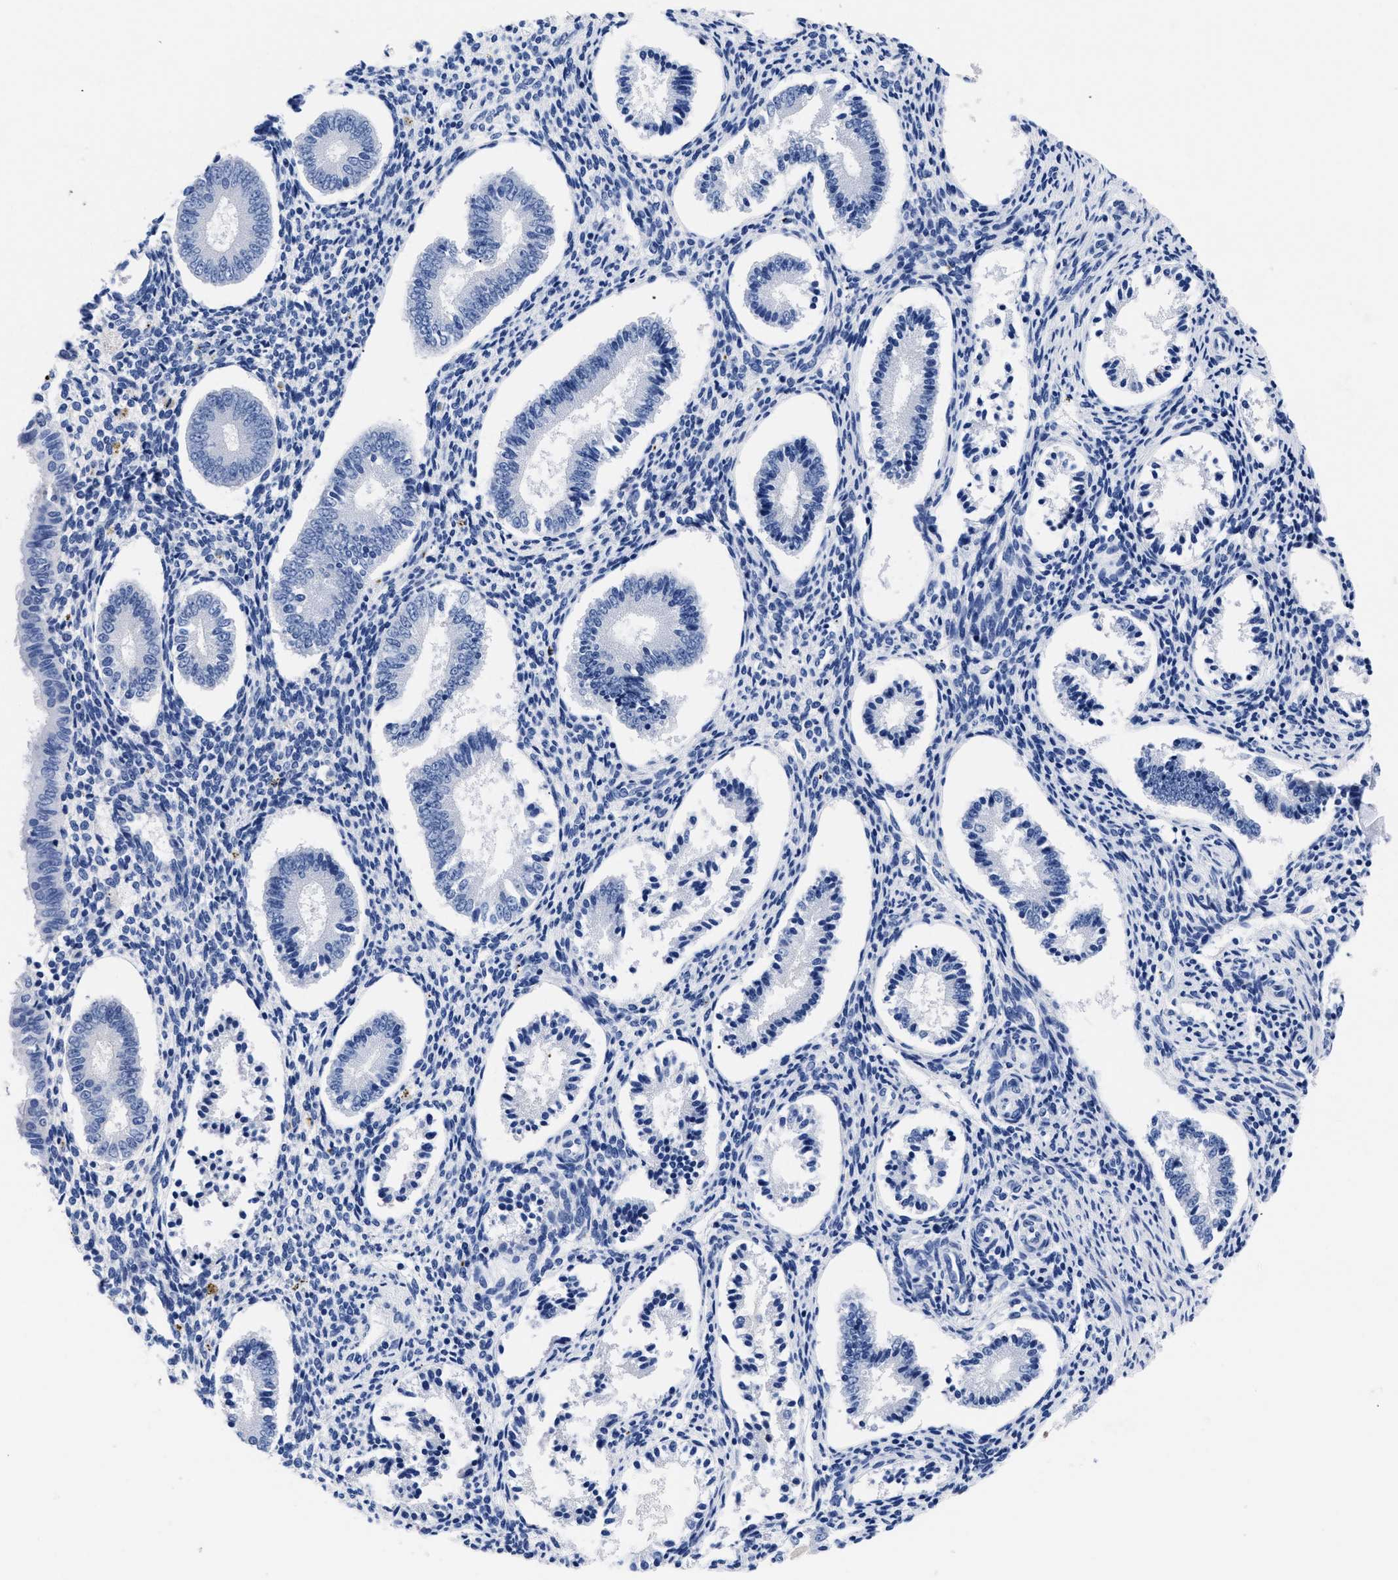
{"staining": {"intensity": "negative", "quantity": "none", "location": "none"}, "tissue": "endometrium", "cell_type": "Cells in endometrial stroma", "image_type": "normal", "snomed": [{"axis": "morphology", "description": "Normal tissue, NOS"}, {"axis": "topography", "description": "Endometrium"}], "caption": "Immunohistochemical staining of benign human endometrium reveals no significant positivity in cells in endometrial stroma. (DAB immunohistochemistry with hematoxylin counter stain).", "gene": "TREML1", "patient": {"sex": "female", "age": 42}}